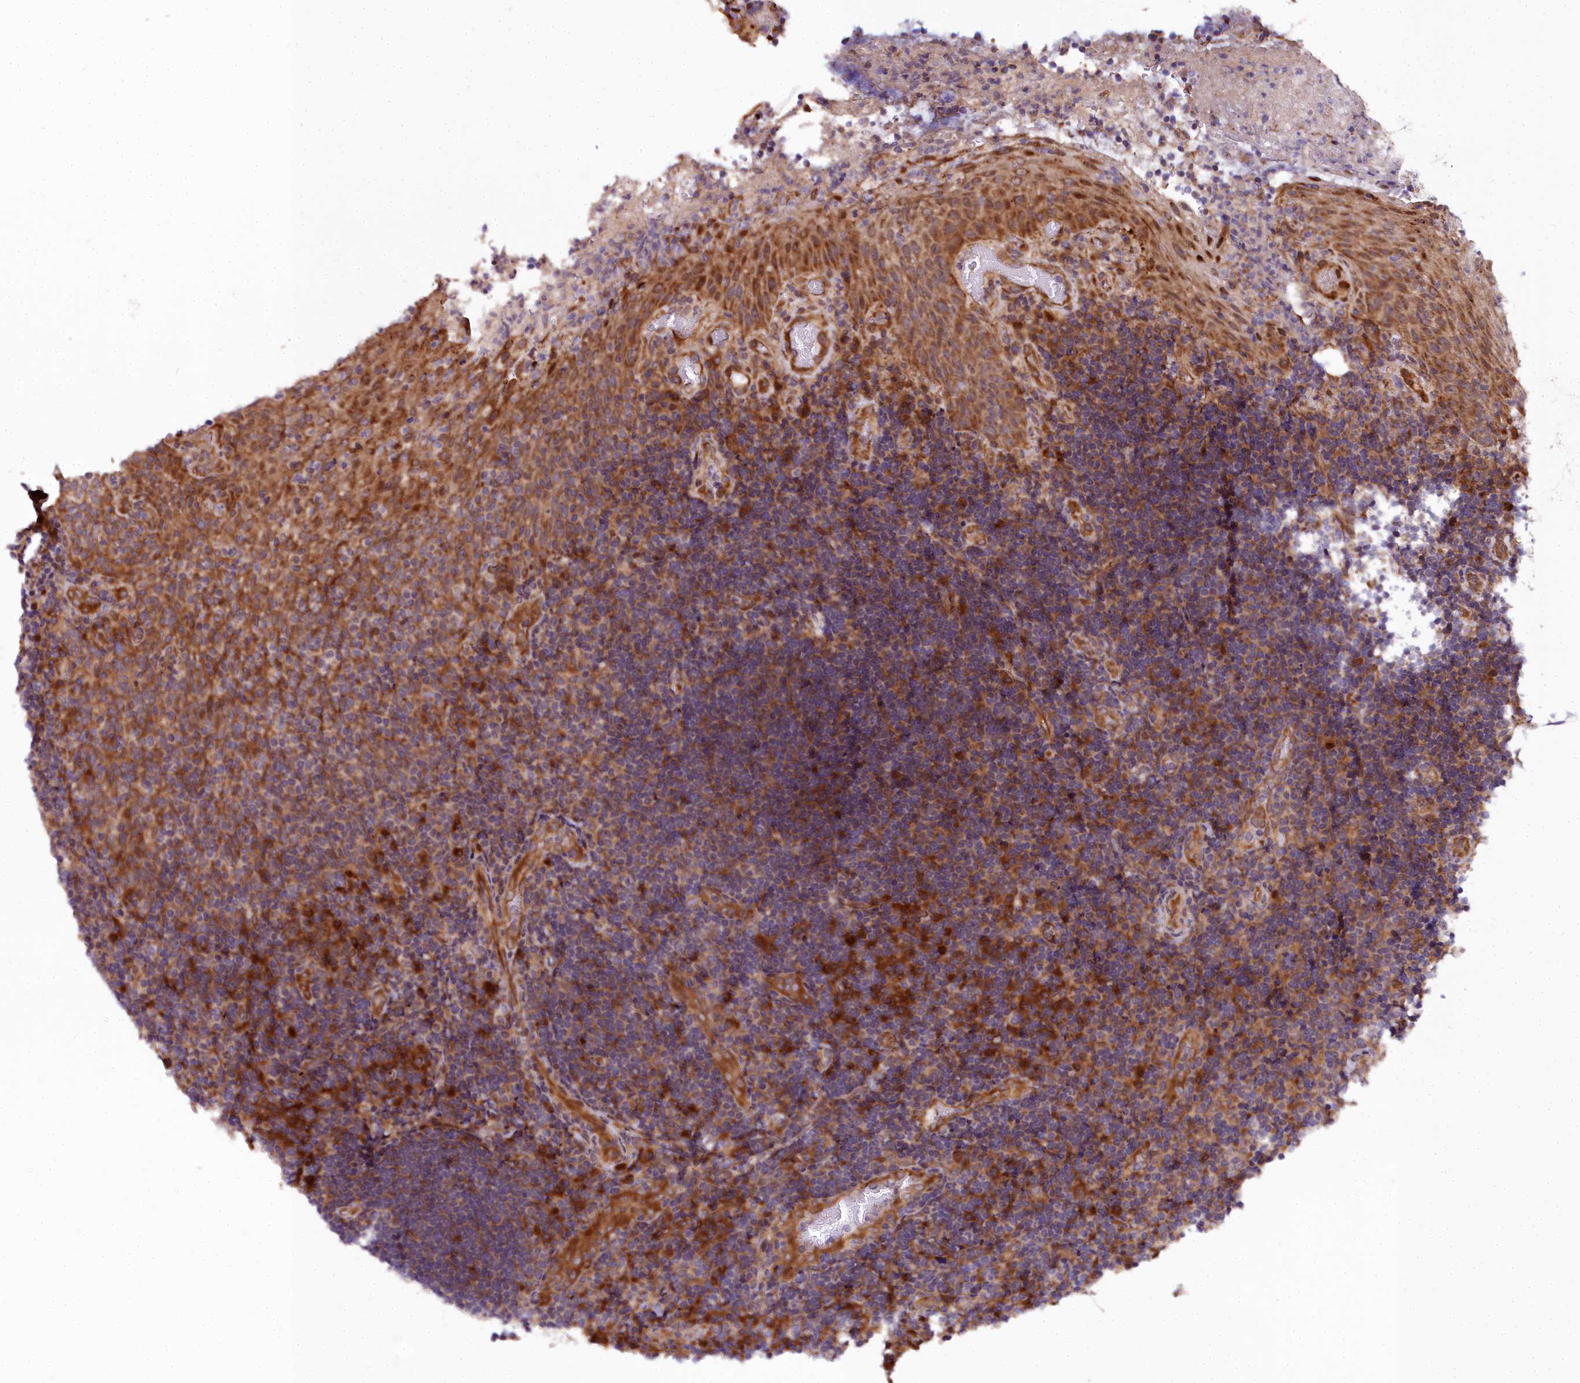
{"staining": {"intensity": "strong", "quantity": "<25%", "location": "cytoplasmic/membranous"}, "tissue": "tonsil", "cell_type": "Germinal center cells", "image_type": "normal", "snomed": [{"axis": "morphology", "description": "Normal tissue, NOS"}, {"axis": "topography", "description": "Tonsil"}], "caption": "Protein staining of normal tonsil exhibits strong cytoplasmic/membranous expression in about <25% of germinal center cells. The staining is performed using DAB (3,3'-diaminobenzidine) brown chromogen to label protein expression. The nuclei are counter-stained blue using hematoxylin.", "gene": "MRPS11", "patient": {"sex": "male", "age": 17}}